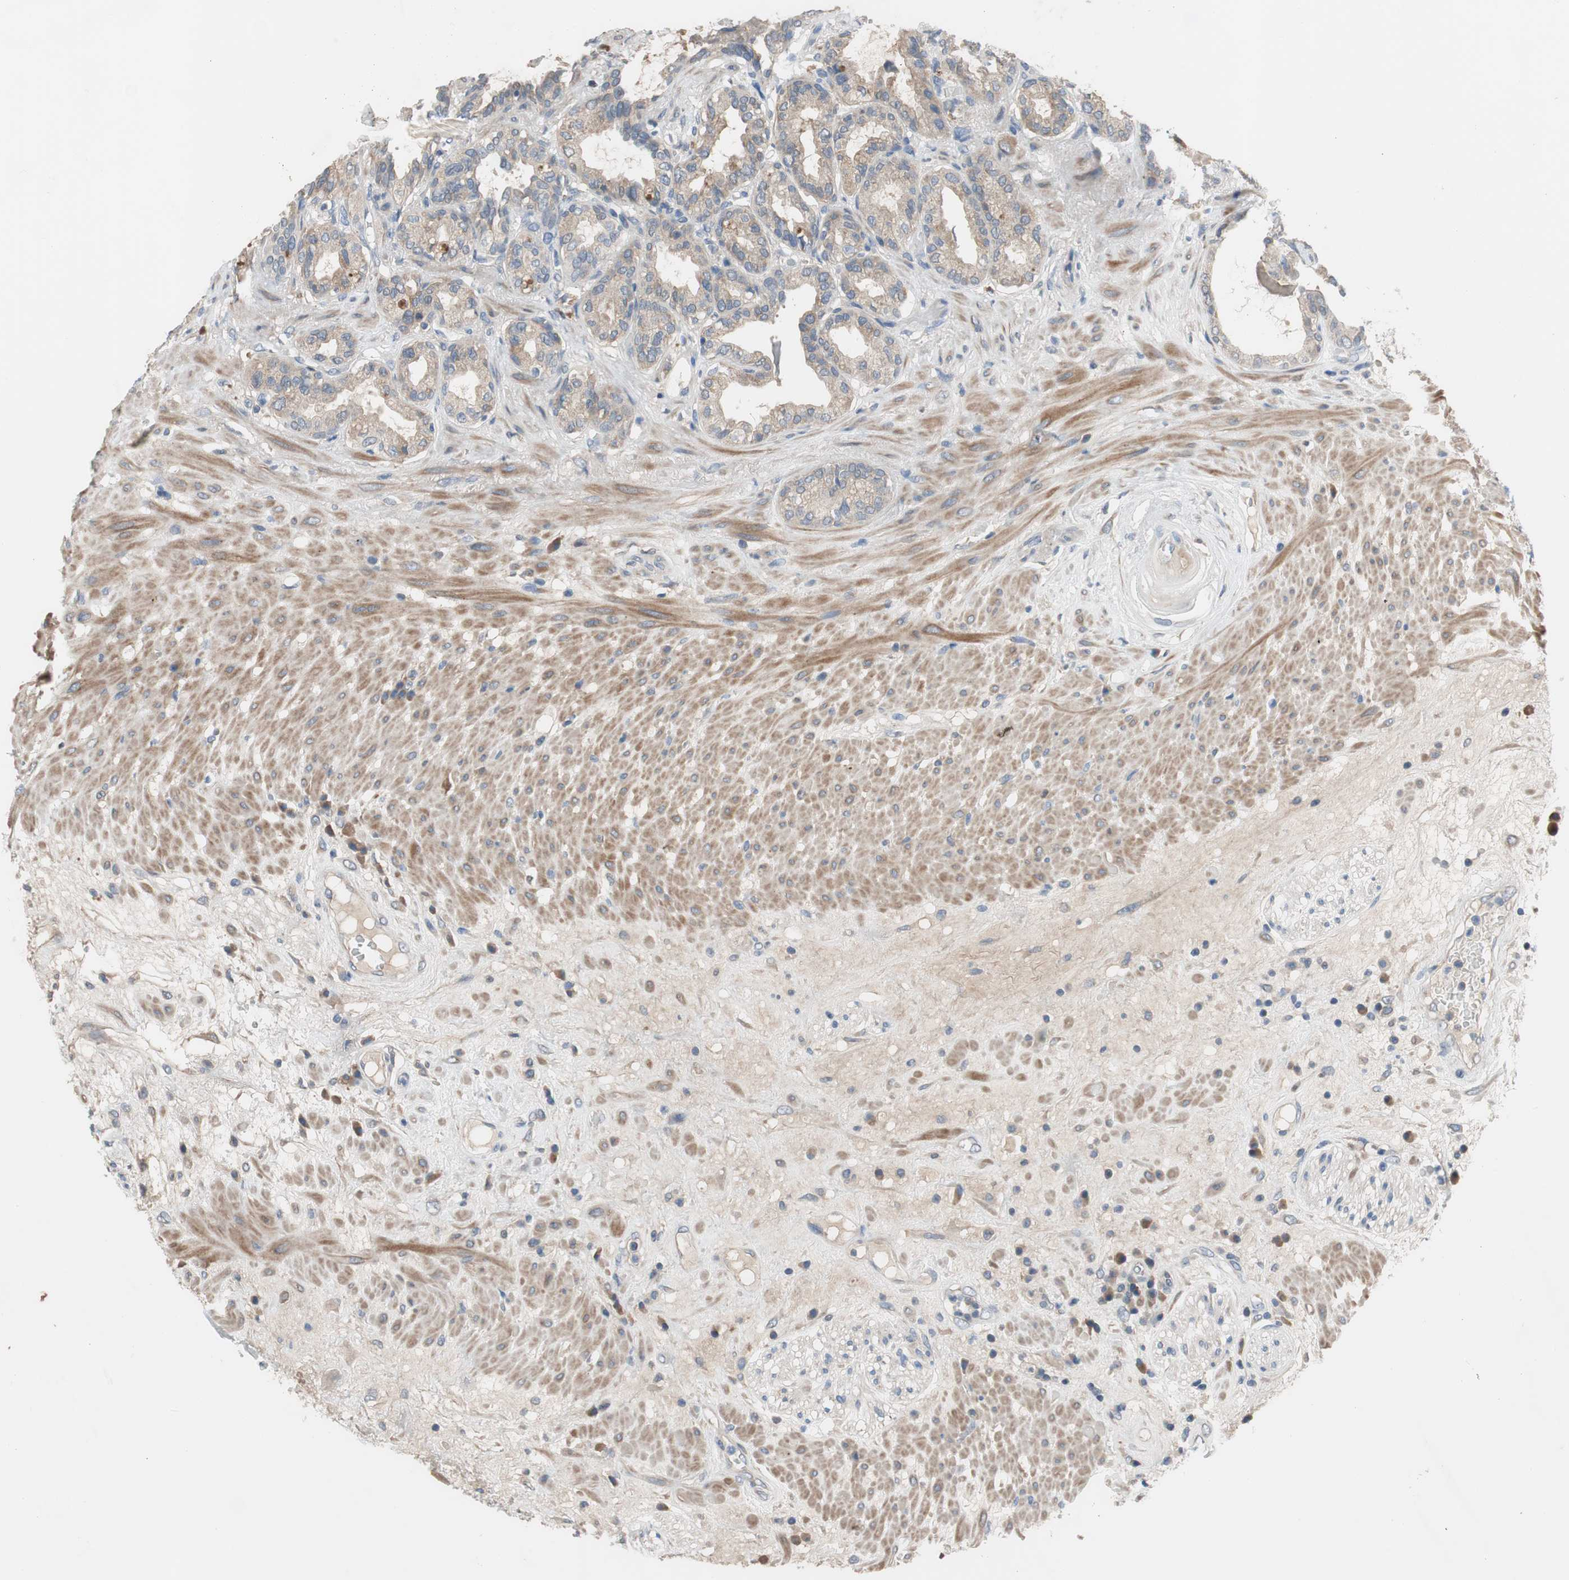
{"staining": {"intensity": "weak", "quantity": ">75%", "location": "cytoplasmic/membranous"}, "tissue": "seminal vesicle", "cell_type": "Glandular cells", "image_type": "normal", "snomed": [{"axis": "morphology", "description": "Normal tissue, NOS"}, {"axis": "topography", "description": "Seminal veicle"}], "caption": "Brown immunohistochemical staining in normal seminal vesicle shows weak cytoplasmic/membranous staining in about >75% of glandular cells.", "gene": "TACR3", "patient": {"sex": "male", "age": 61}}